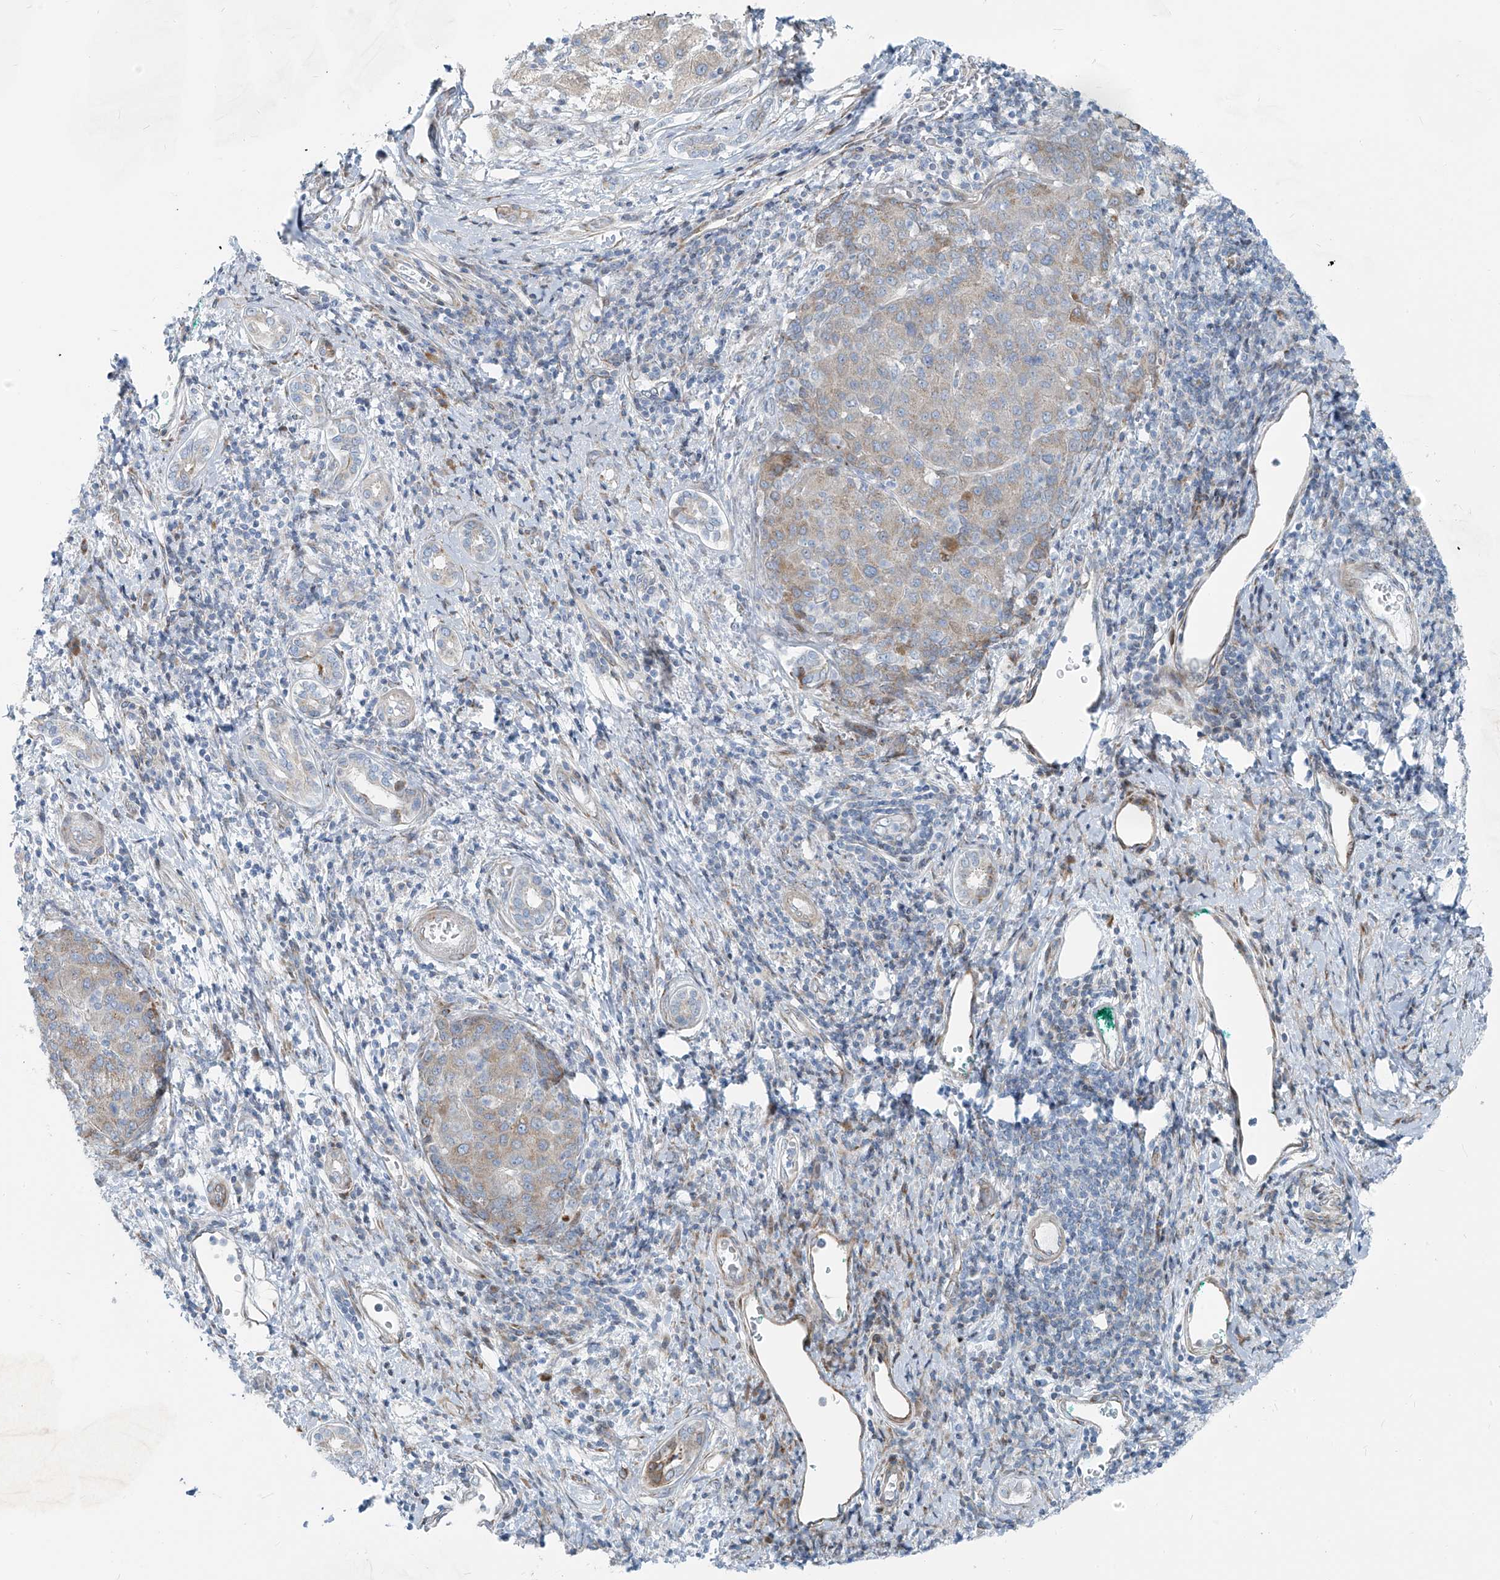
{"staining": {"intensity": "moderate", "quantity": "<25%", "location": "cytoplasmic/membranous"}, "tissue": "liver cancer", "cell_type": "Tumor cells", "image_type": "cancer", "snomed": [{"axis": "morphology", "description": "Carcinoma, Hepatocellular, NOS"}, {"axis": "topography", "description": "Liver"}], "caption": "Protein analysis of liver hepatocellular carcinoma tissue exhibits moderate cytoplasmic/membranous staining in approximately <25% of tumor cells.", "gene": "HIC2", "patient": {"sex": "male", "age": 65}}